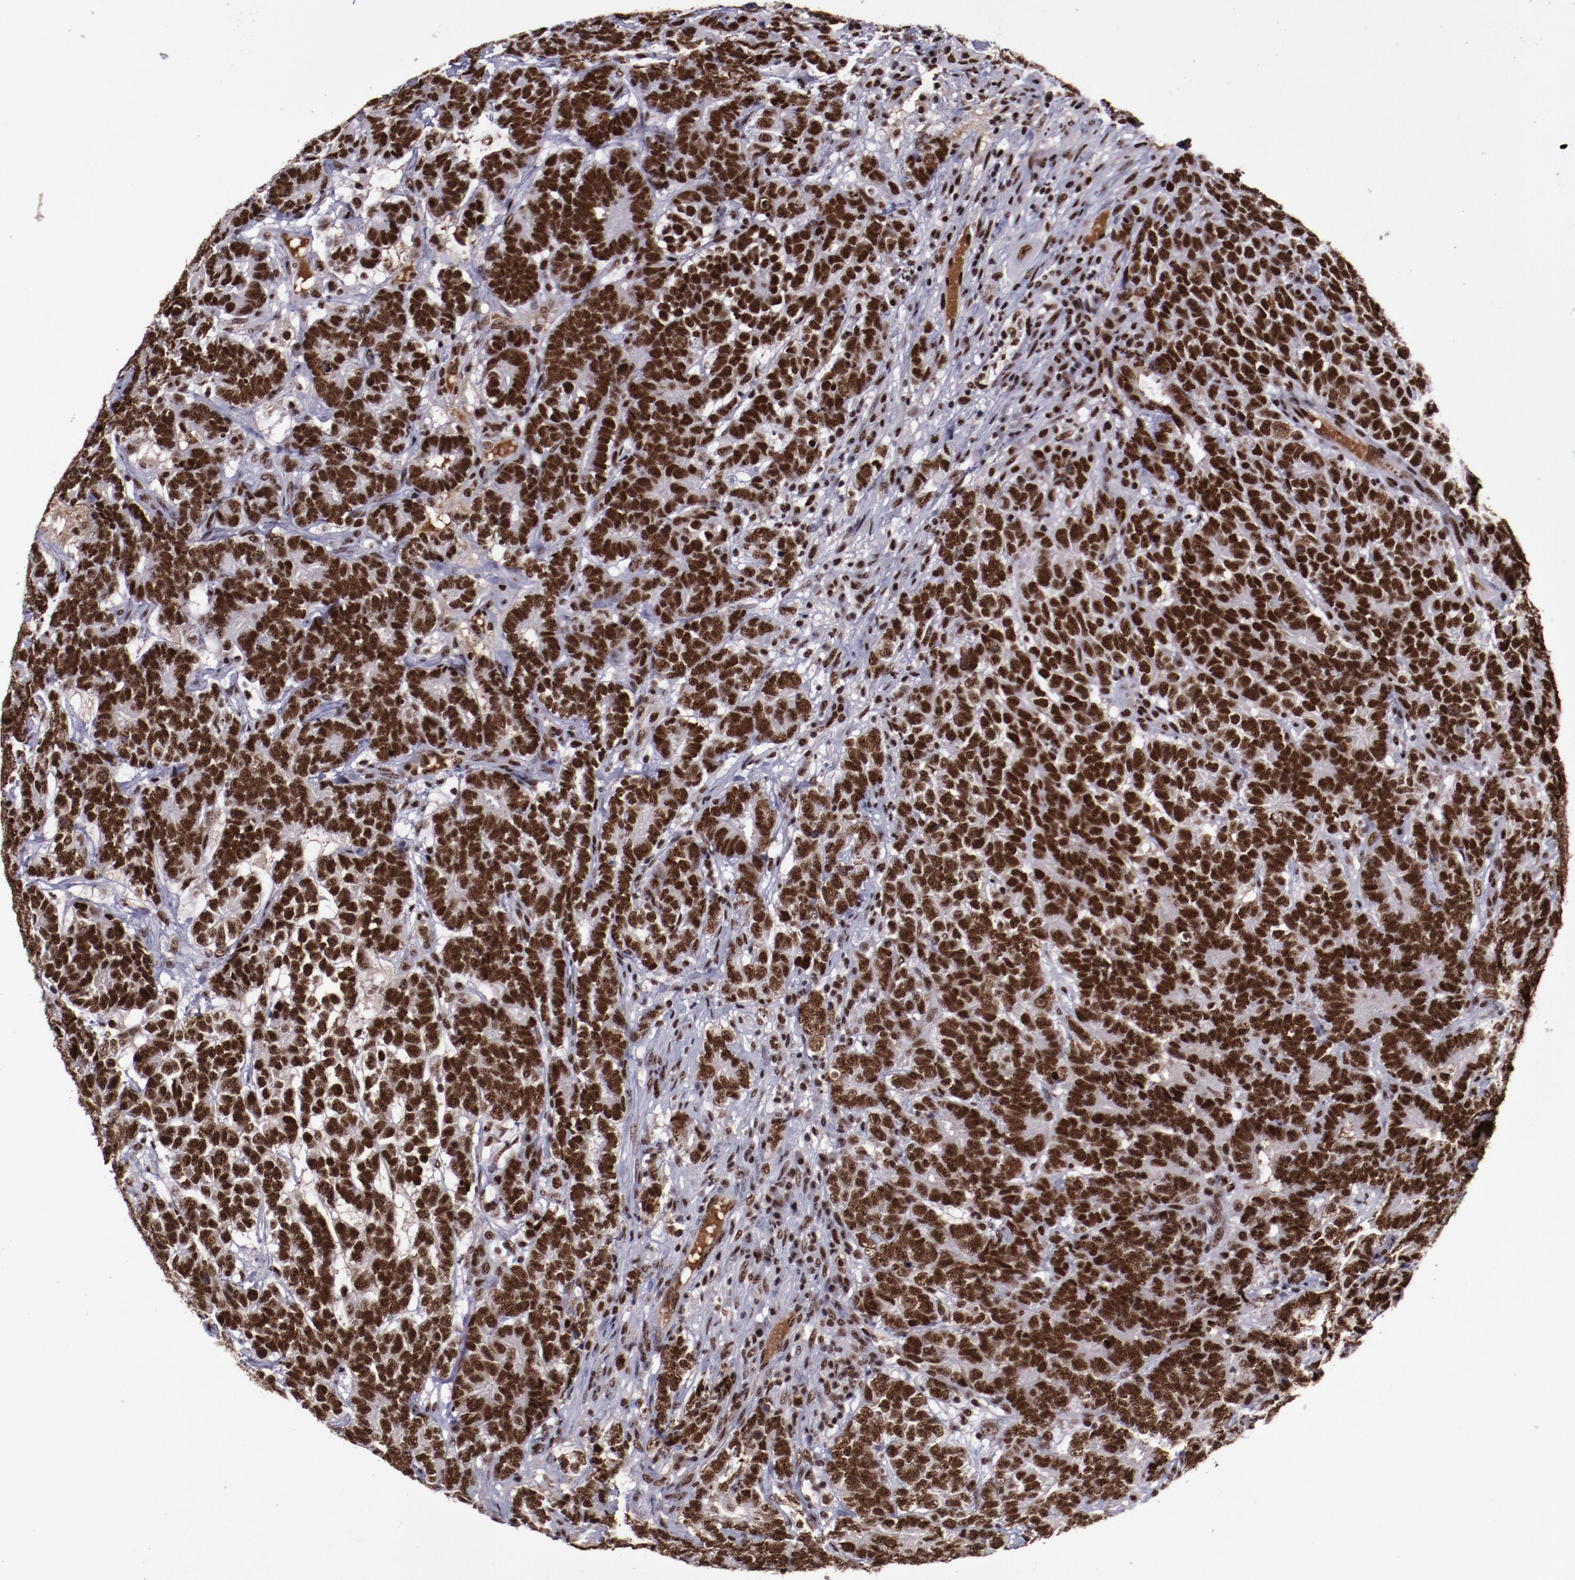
{"staining": {"intensity": "strong", "quantity": ">75%", "location": "nuclear"}, "tissue": "testis cancer", "cell_type": "Tumor cells", "image_type": "cancer", "snomed": [{"axis": "morphology", "description": "Carcinoma, Embryonal, NOS"}, {"axis": "topography", "description": "Testis"}], "caption": "A brown stain shows strong nuclear expression of a protein in testis cancer tumor cells.", "gene": "ERH", "patient": {"sex": "male", "age": 26}}